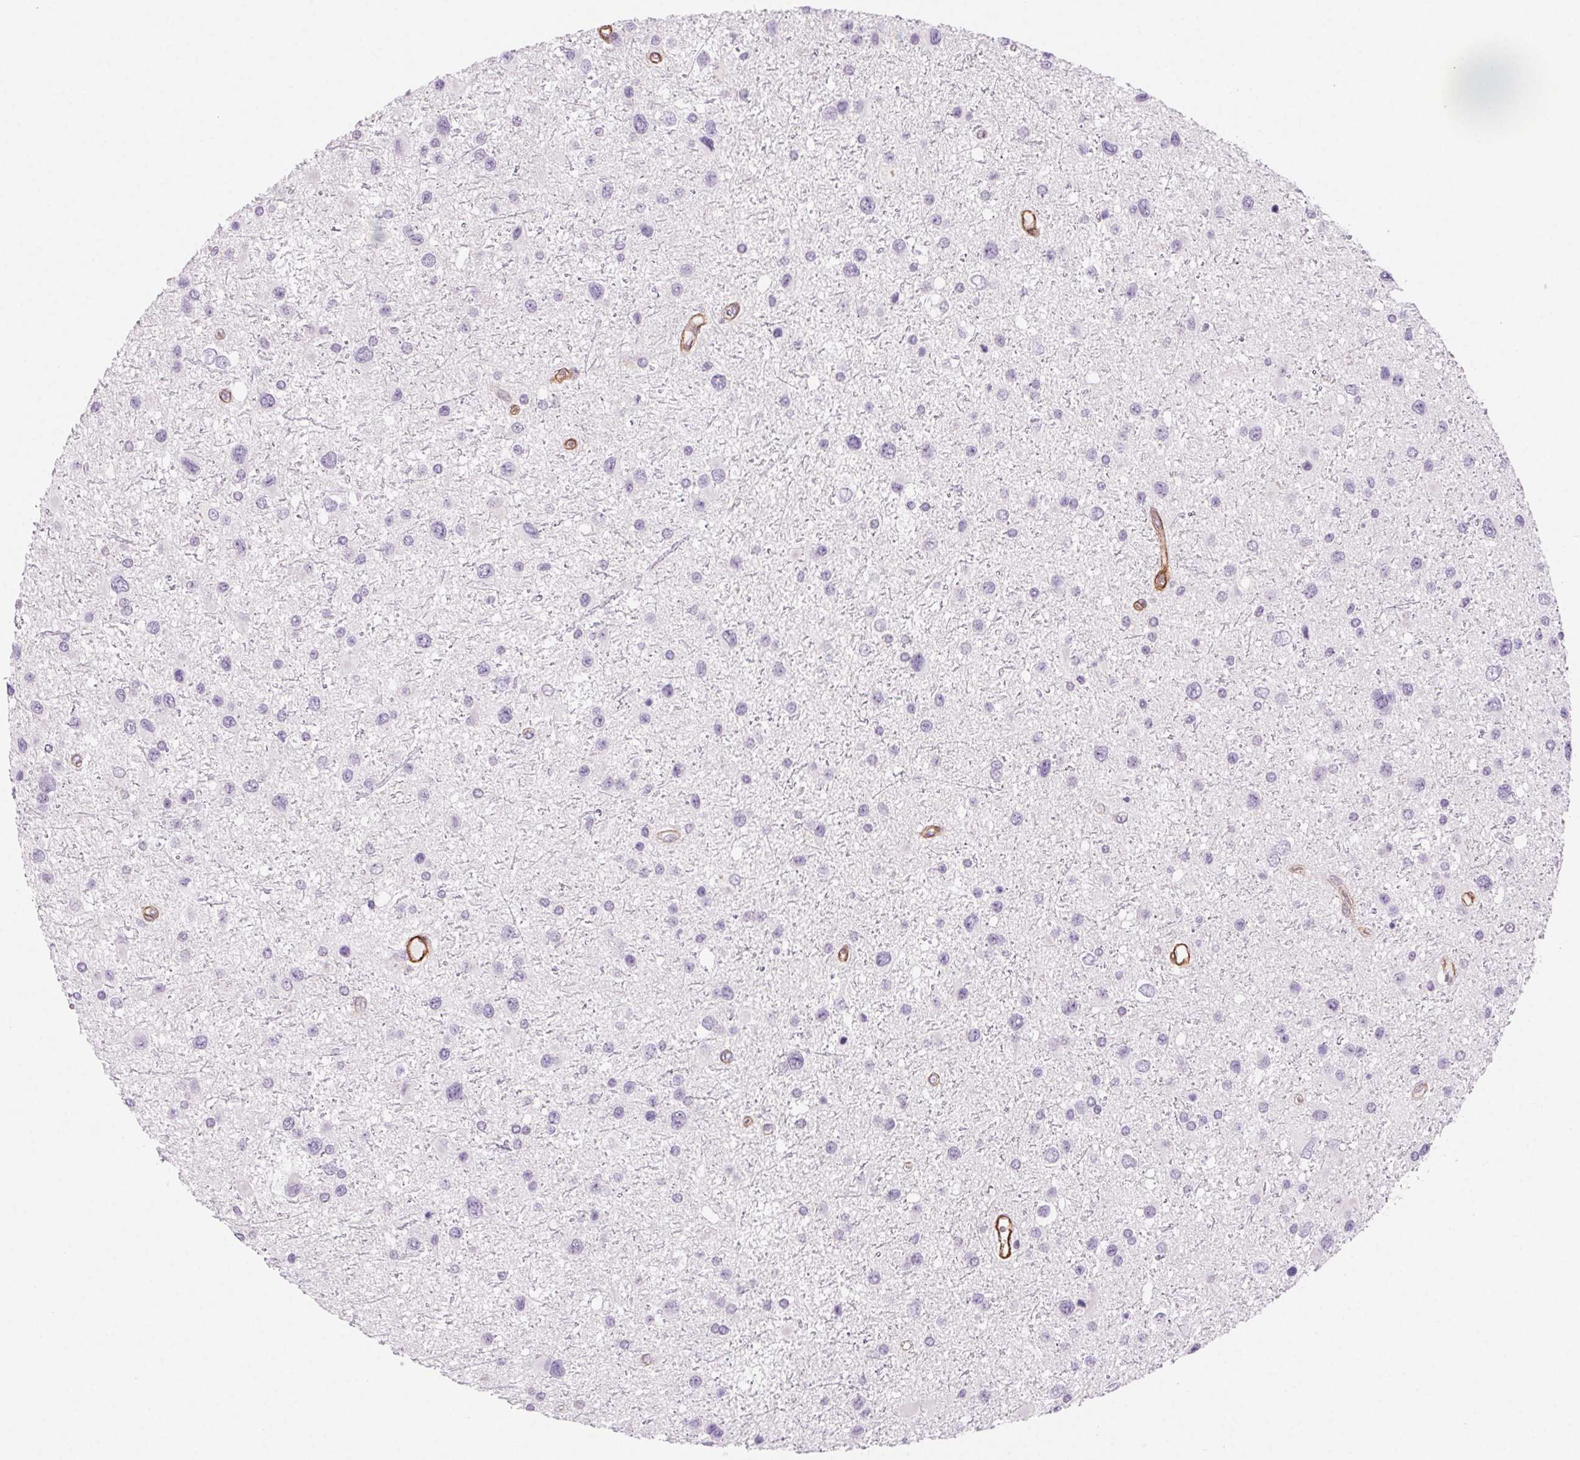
{"staining": {"intensity": "negative", "quantity": "none", "location": "none"}, "tissue": "glioma", "cell_type": "Tumor cells", "image_type": "cancer", "snomed": [{"axis": "morphology", "description": "Glioma, malignant, Low grade"}, {"axis": "topography", "description": "Brain"}], "caption": "IHC image of neoplastic tissue: human low-grade glioma (malignant) stained with DAB (3,3'-diaminobenzidine) exhibits no significant protein positivity in tumor cells.", "gene": "GPX8", "patient": {"sex": "female", "age": 32}}